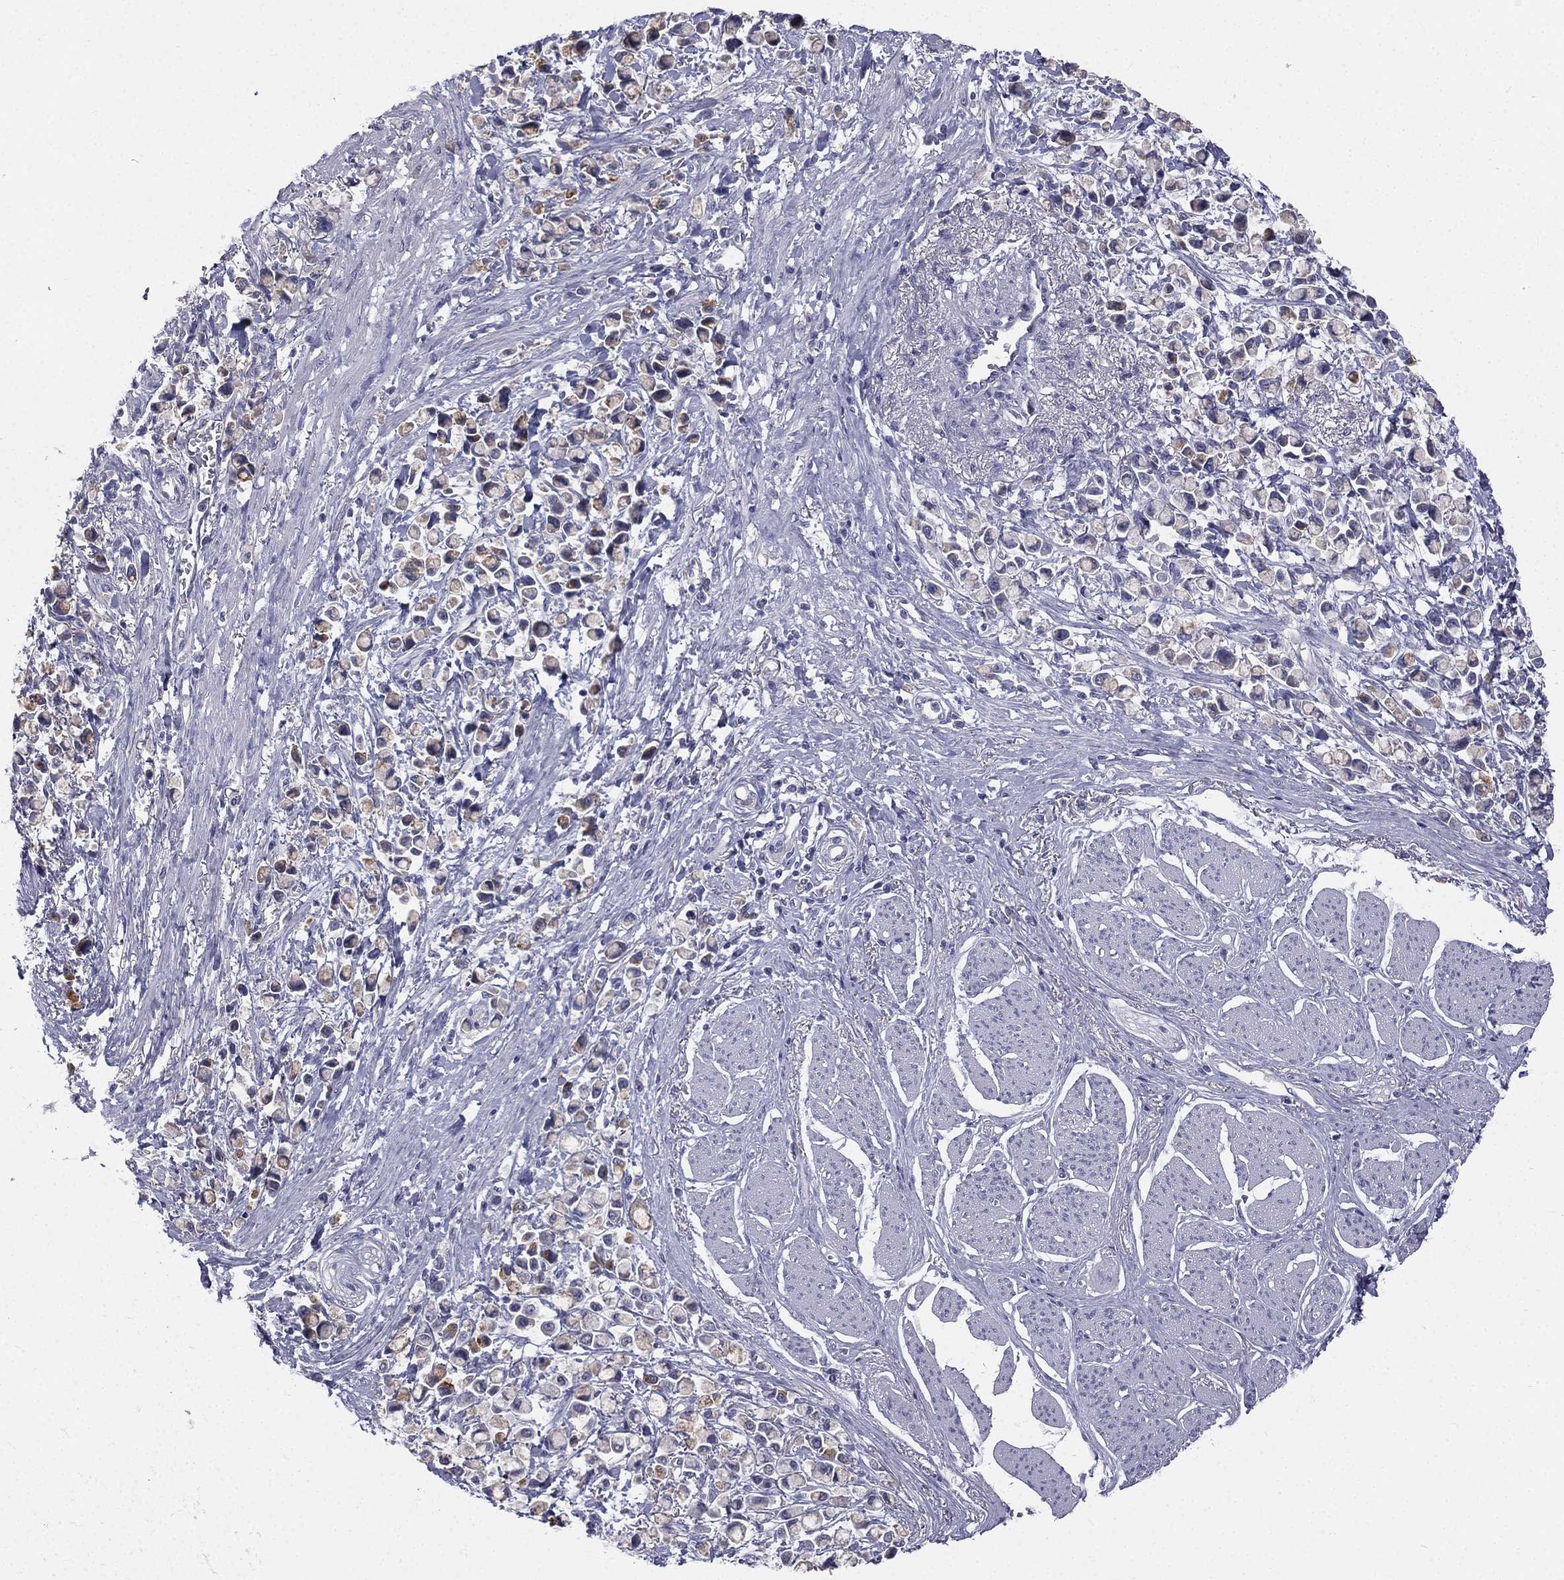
{"staining": {"intensity": "negative", "quantity": "none", "location": "none"}, "tissue": "stomach cancer", "cell_type": "Tumor cells", "image_type": "cancer", "snomed": [{"axis": "morphology", "description": "Adenocarcinoma, NOS"}, {"axis": "topography", "description": "Stomach"}], "caption": "Image shows no significant protein positivity in tumor cells of adenocarcinoma (stomach). (Brightfield microscopy of DAB immunohistochemistry (IHC) at high magnification).", "gene": "MUC13", "patient": {"sex": "female", "age": 81}}